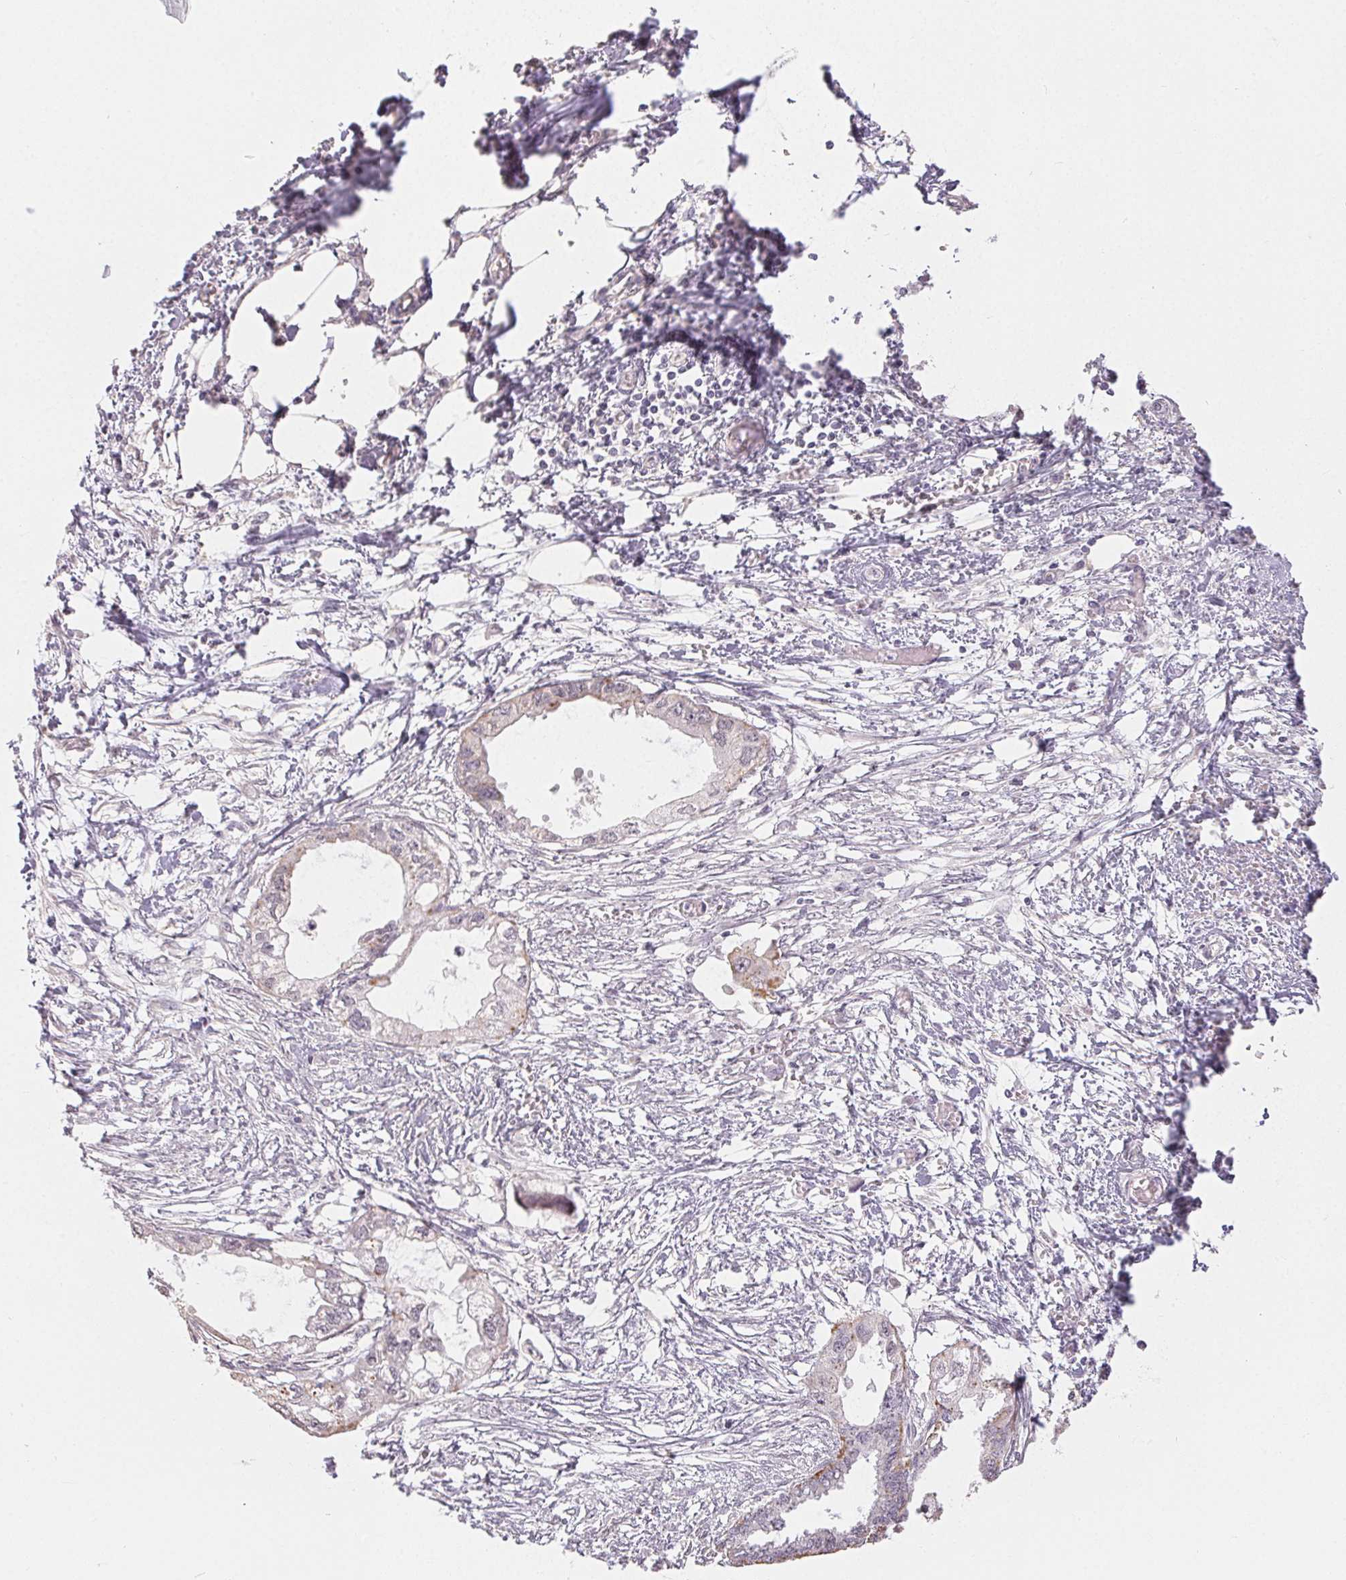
{"staining": {"intensity": "negative", "quantity": "none", "location": "none"}, "tissue": "endometrial cancer", "cell_type": "Tumor cells", "image_type": "cancer", "snomed": [{"axis": "morphology", "description": "Adenocarcinoma, NOS"}, {"axis": "morphology", "description": "Adenocarcinoma, metastatic, NOS"}, {"axis": "topography", "description": "Adipose tissue"}, {"axis": "topography", "description": "Endometrium"}], "caption": "This is a photomicrograph of immunohistochemistry staining of endometrial cancer, which shows no staining in tumor cells.", "gene": "TMEM174", "patient": {"sex": "female", "age": 67}}